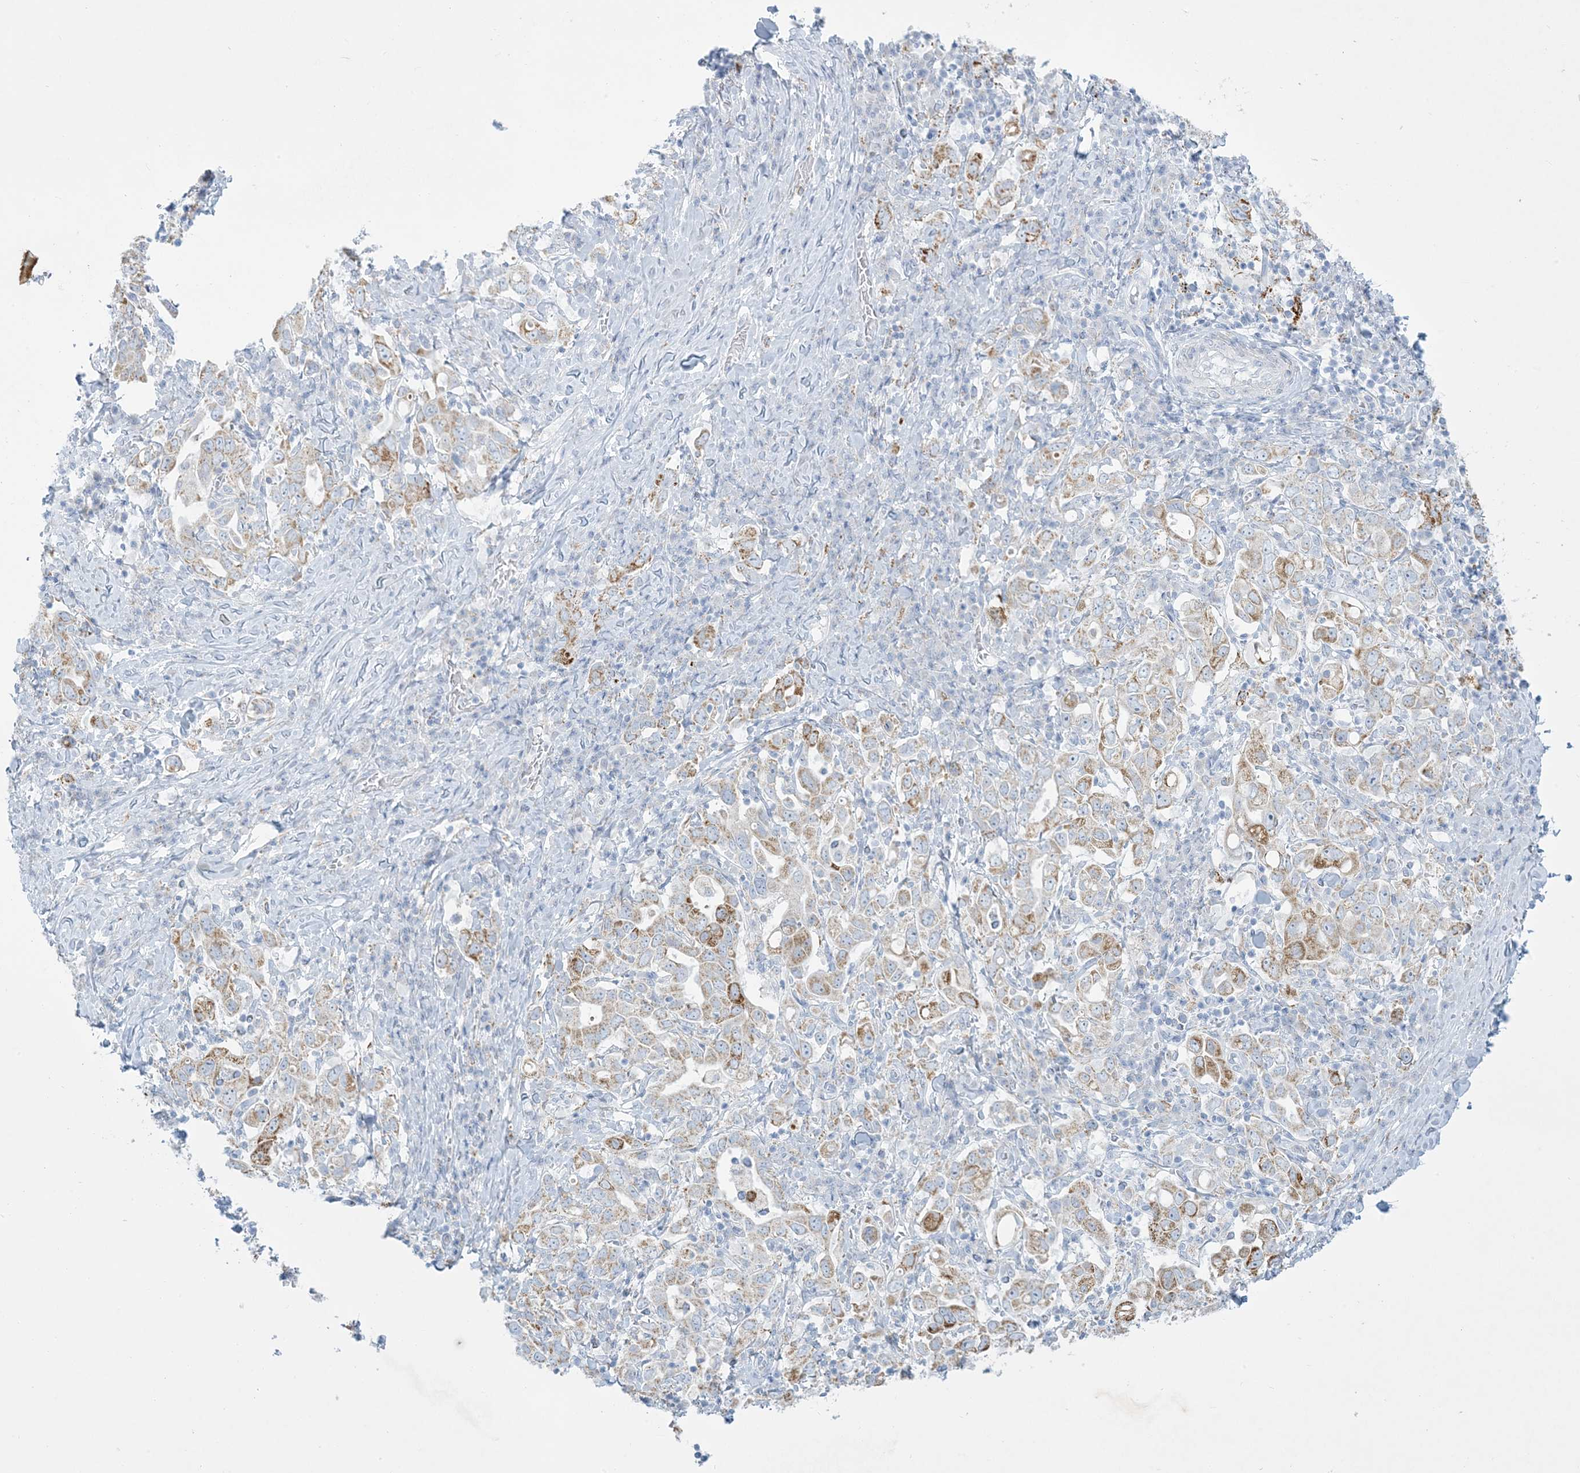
{"staining": {"intensity": "moderate", "quantity": "25%-75%", "location": "cytoplasmic/membranous"}, "tissue": "stomach cancer", "cell_type": "Tumor cells", "image_type": "cancer", "snomed": [{"axis": "morphology", "description": "Adenocarcinoma, NOS"}, {"axis": "topography", "description": "Stomach, upper"}], "caption": "Immunohistochemistry (IHC) photomicrograph of neoplastic tissue: stomach cancer (adenocarcinoma) stained using IHC reveals medium levels of moderate protein expression localized specifically in the cytoplasmic/membranous of tumor cells, appearing as a cytoplasmic/membranous brown color.", "gene": "ZDHHC4", "patient": {"sex": "male", "age": 62}}